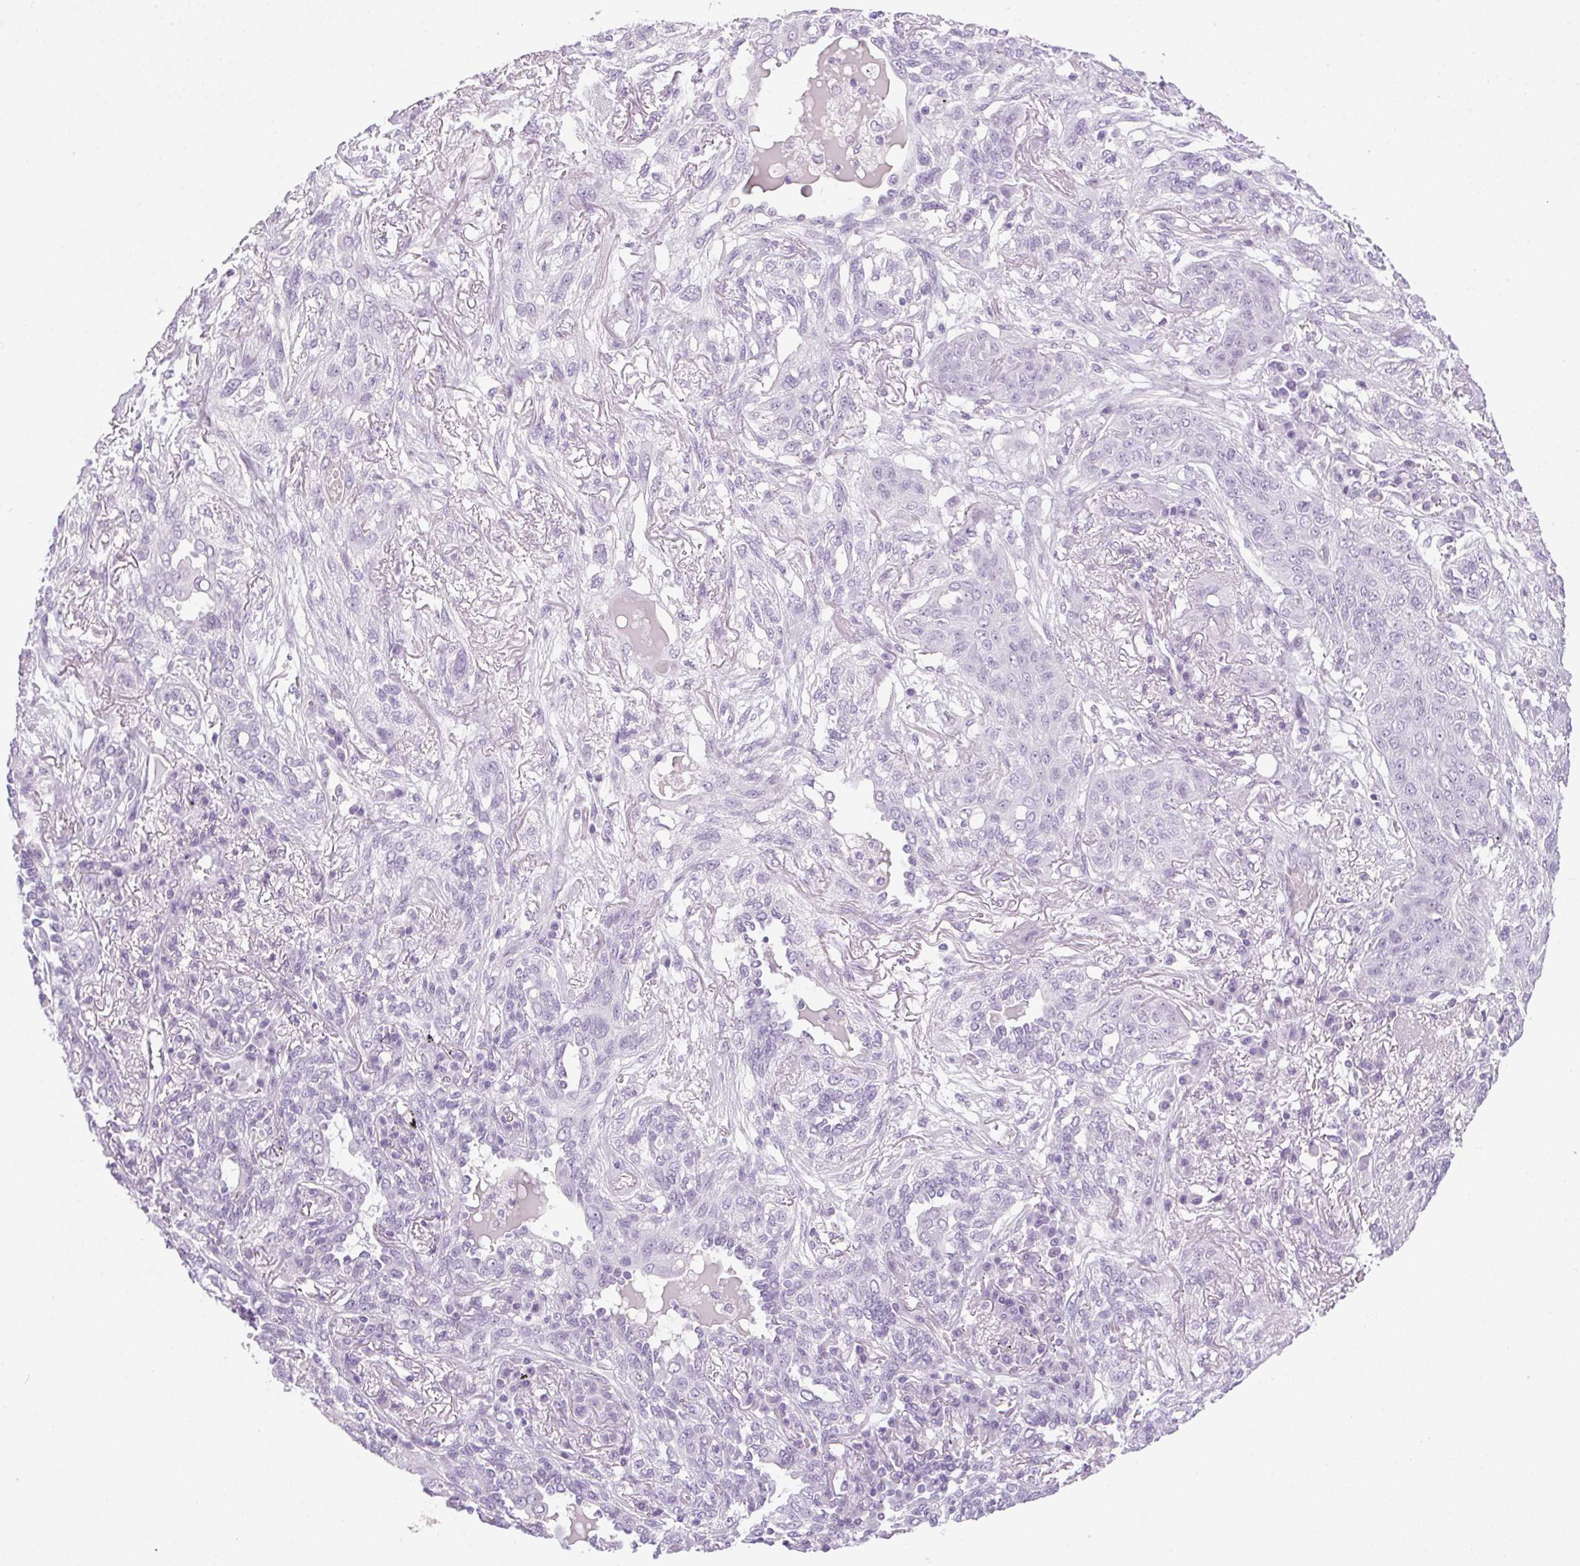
{"staining": {"intensity": "negative", "quantity": "none", "location": "none"}, "tissue": "lung cancer", "cell_type": "Tumor cells", "image_type": "cancer", "snomed": [{"axis": "morphology", "description": "Squamous cell carcinoma, NOS"}, {"axis": "topography", "description": "Lung"}], "caption": "Lung cancer (squamous cell carcinoma) was stained to show a protein in brown. There is no significant expression in tumor cells.", "gene": "POPDC2", "patient": {"sex": "female", "age": 70}}